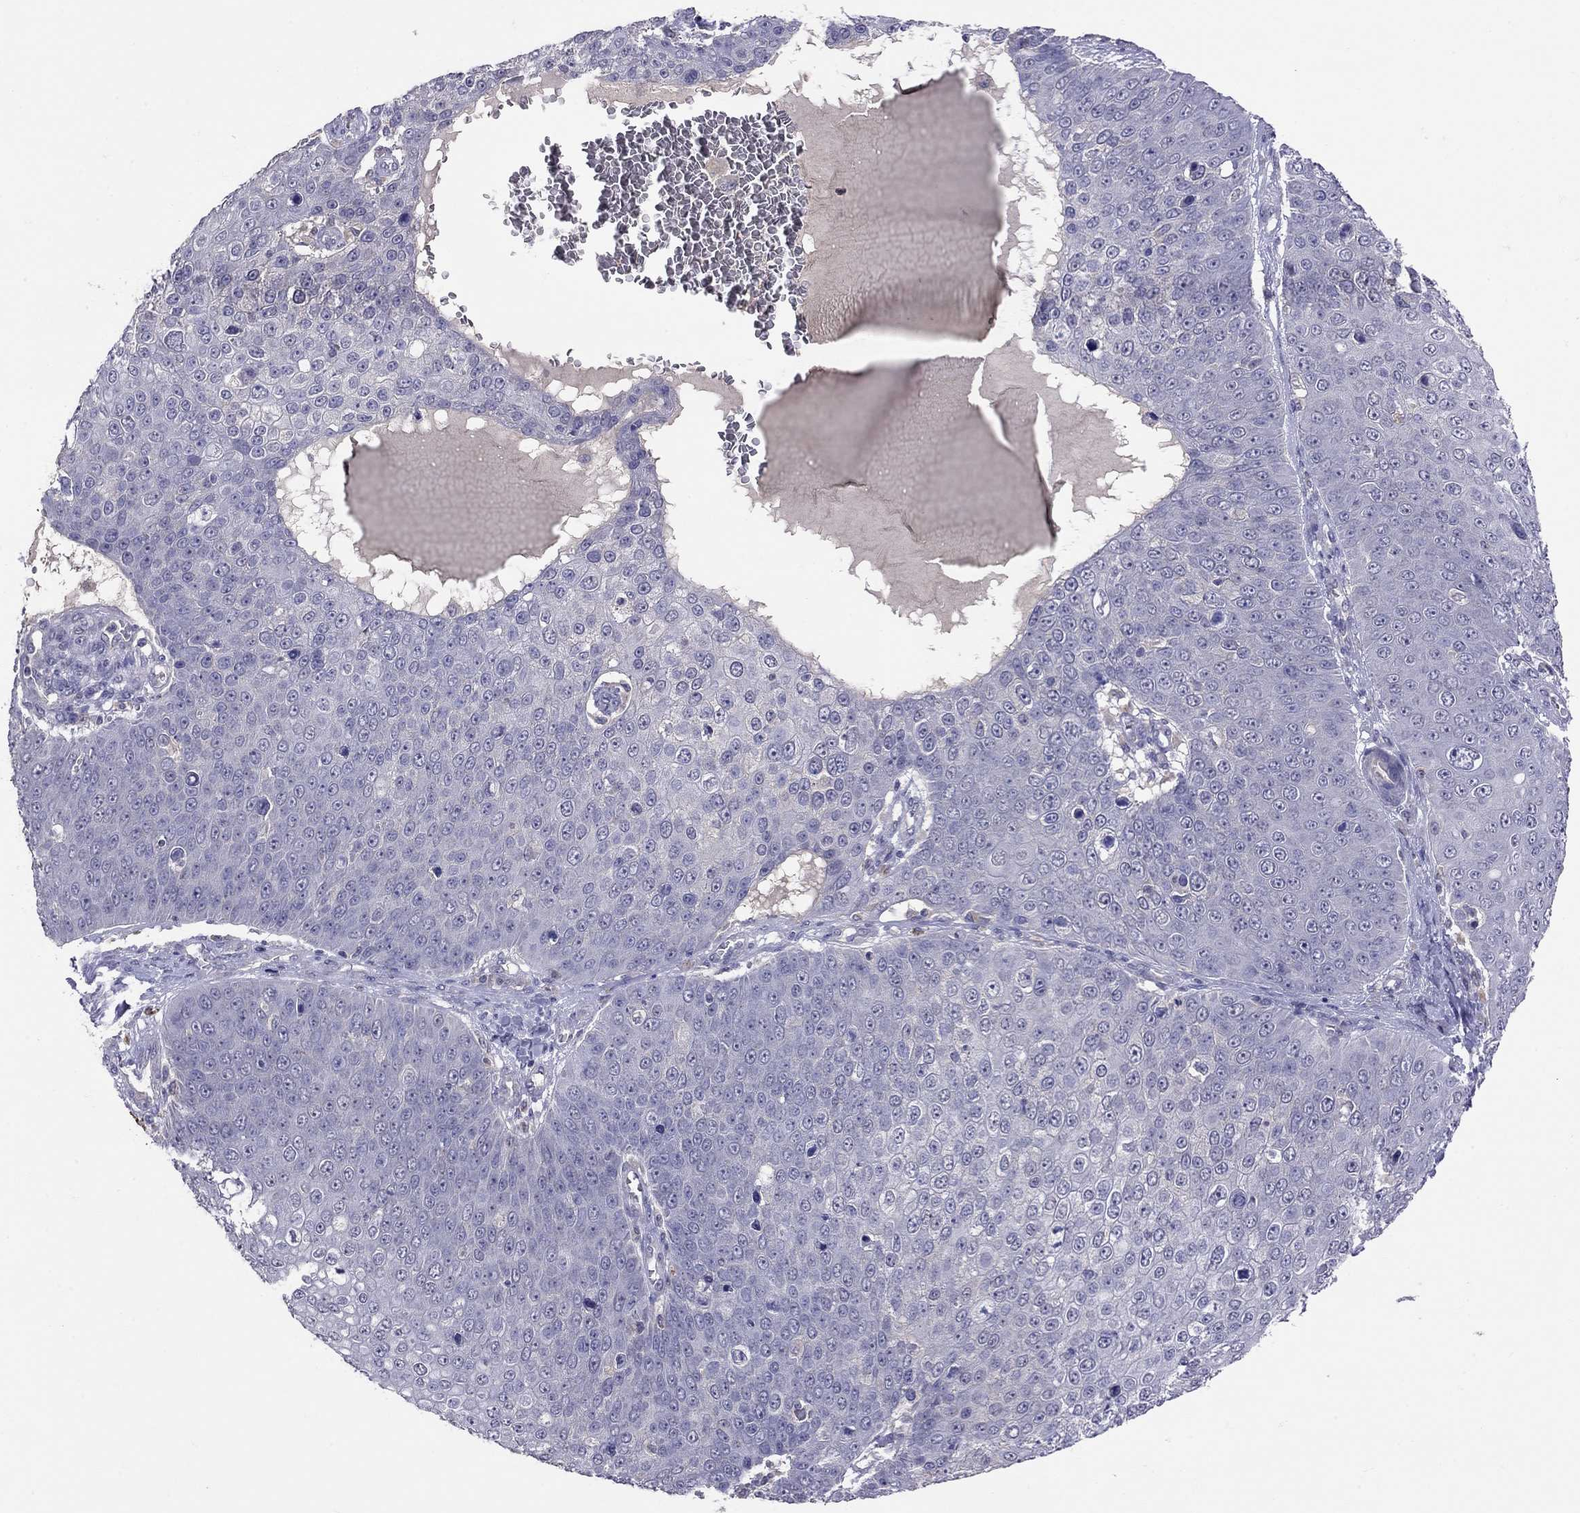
{"staining": {"intensity": "negative", "quantity": "none", "location": "none"}, "tissue": "skin cancer", "cell_type": "Tumor cells", "image_type": "cancer", "snomed": [{"axis": "morphology", "description": "Squamous cell carcinoma, NOS"}, {"axis": "topography", "description": "Skin"}], "caption": "DAB immunohistochemical staining of squamous cell carcinoma (skin) reveals no significant positivity in tumor cells.", "gene": "RTP5", "patient": {"sex": "male", "age": 71}}